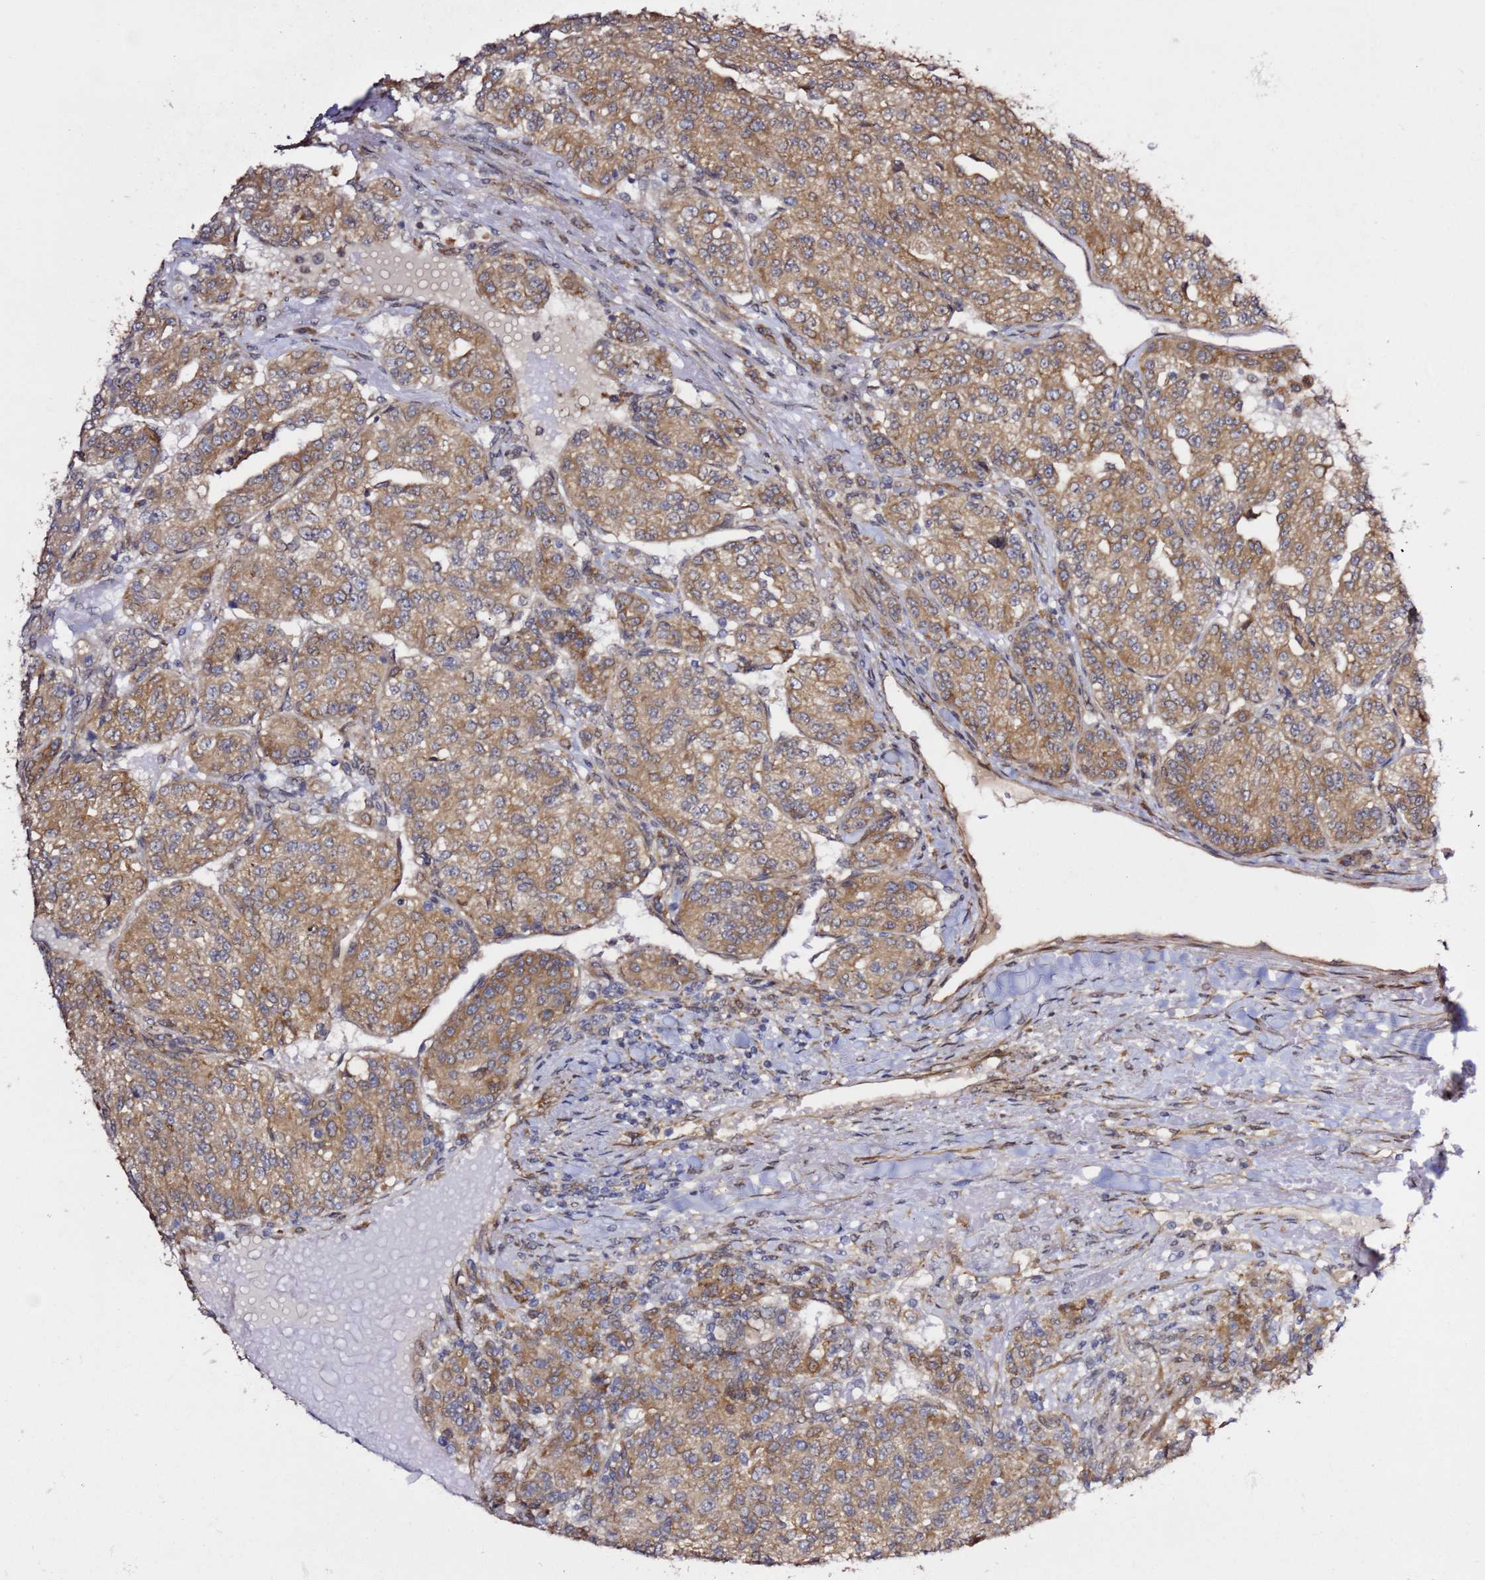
{"staining": {"intensity": "moderate", "quantity": ">75%", "location": "cytoplasmic/membranous"}, "tissue": "renal cancer", "cell_type": "Tumor cells", "image_type": "cancer", "snomed": [{"axis": "morphology", "description": "Adenocarcinoma, NOS"}, {"axis": "topography", "description": "Kidney"}], "caption": "Immunohistochemistry (IHC) (DAB) staining of renal cancer (adenocarcinoma) demonstrates moderate cytoplasmic/membranous protein staining in approximately >75% of tumor cells.", "gene": "PRKAB2", "patient": {"sex": "female", "age": 63}}